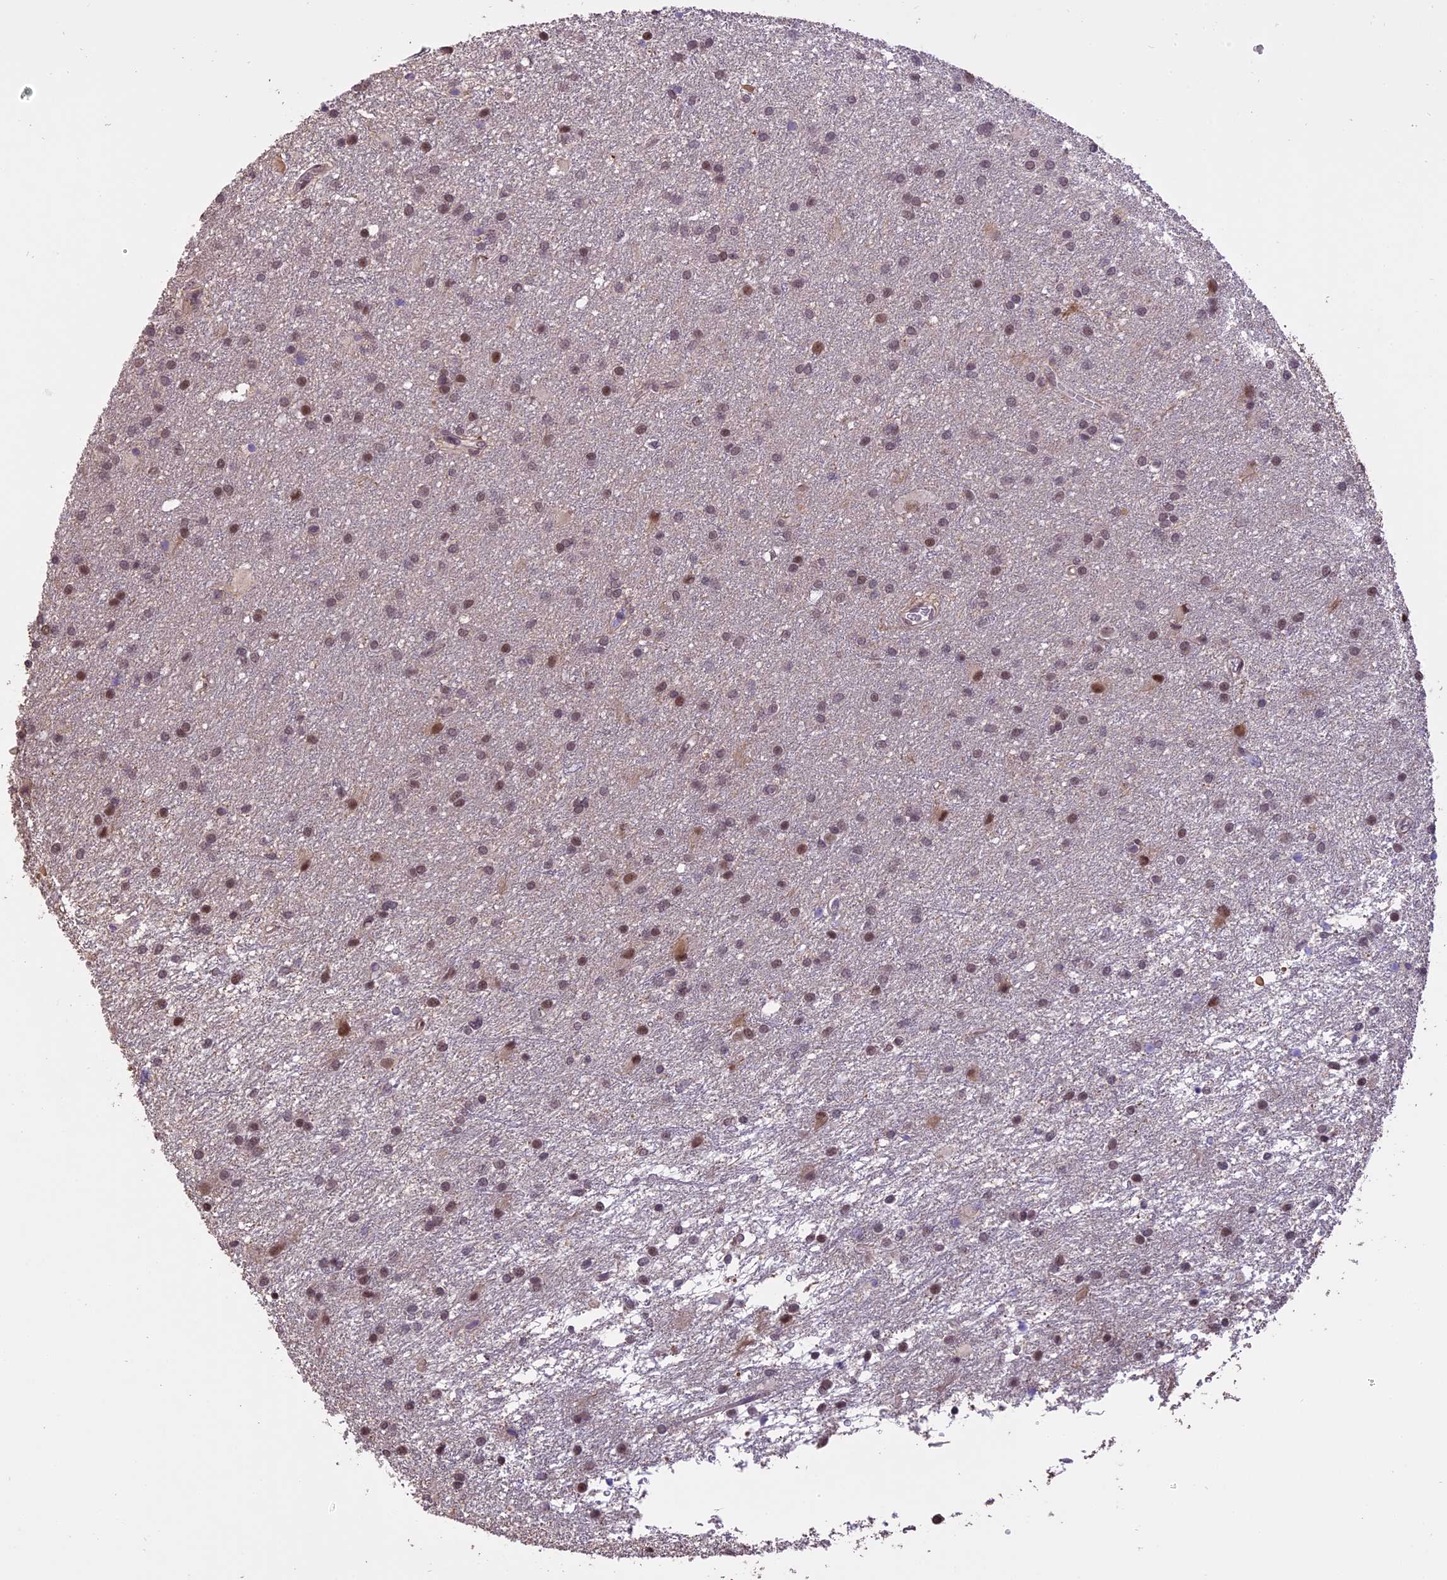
{"staining": {"intensity": "moderate", "quantity": "25%-75%", "location": "nuclear"}, "tissue": "glioma", "cell_type": "Tumor cells", "image_type": "cancer", "snomed": [{"axis": "morphology", "description": "Glioma, malignant, High grade"}, {"axis": "topography", "description": "Brain"}], "caption": "Immunohistochemical staining of human glioma reveals medium levels of moderate nuclear protein positivity in approximately 25%-75% of tumor cells.", "gene": "TIGD7", "patient": {"sex": "female", "age": 50}}